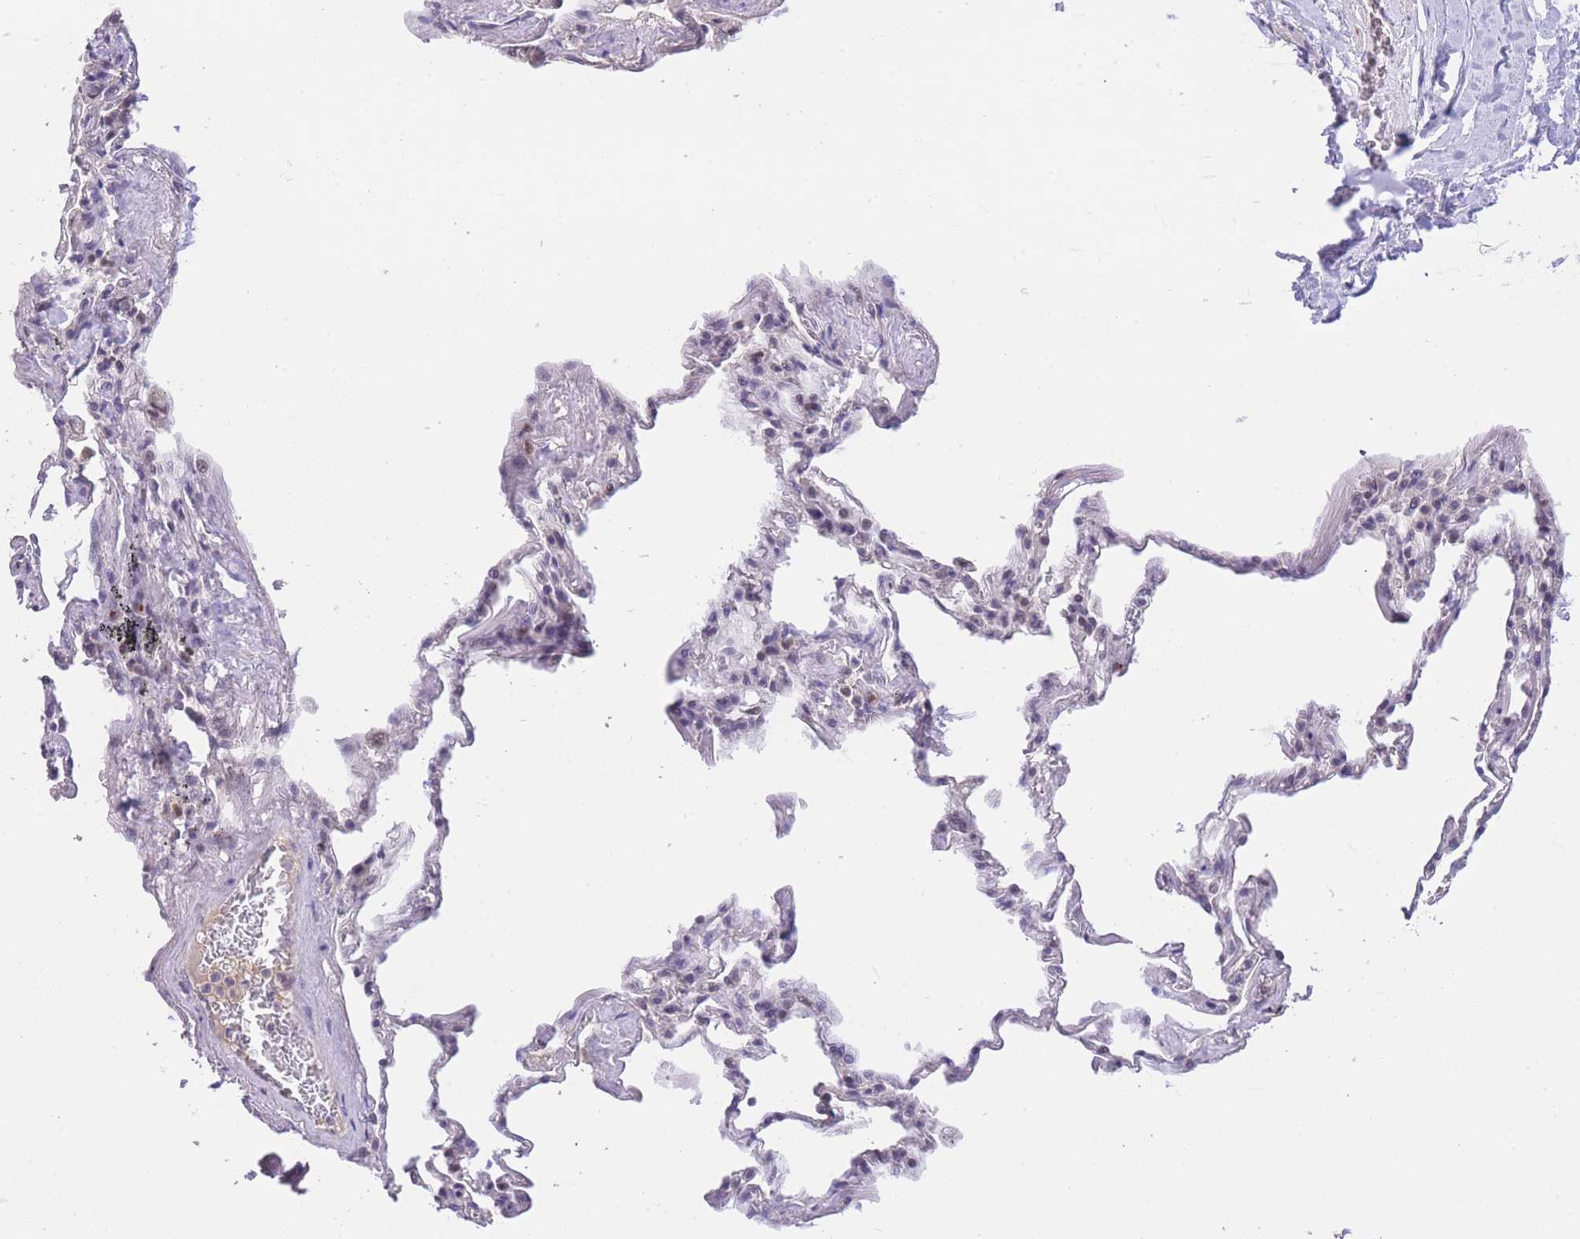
{"staining": {"intensity": "negative", "quantity": "none", "location": "none"}, "tissue": "adipose tissue", "cell_type": "Adipocytes", "image_type": "normal", "snomed": [{"axis": "morphology", "description": "Normal tissue, NOS"}, {"axis": "topography", "description": "Lymph node"}, {"axis": "topography", "description": "Bronchus"}], "caption": "Human adipose tissue stained for a protein using immunohistochemistry shows no expression in adipocytes.", "gene": "SLC35F2", "patient": {"sex": "male", "age": 63}}